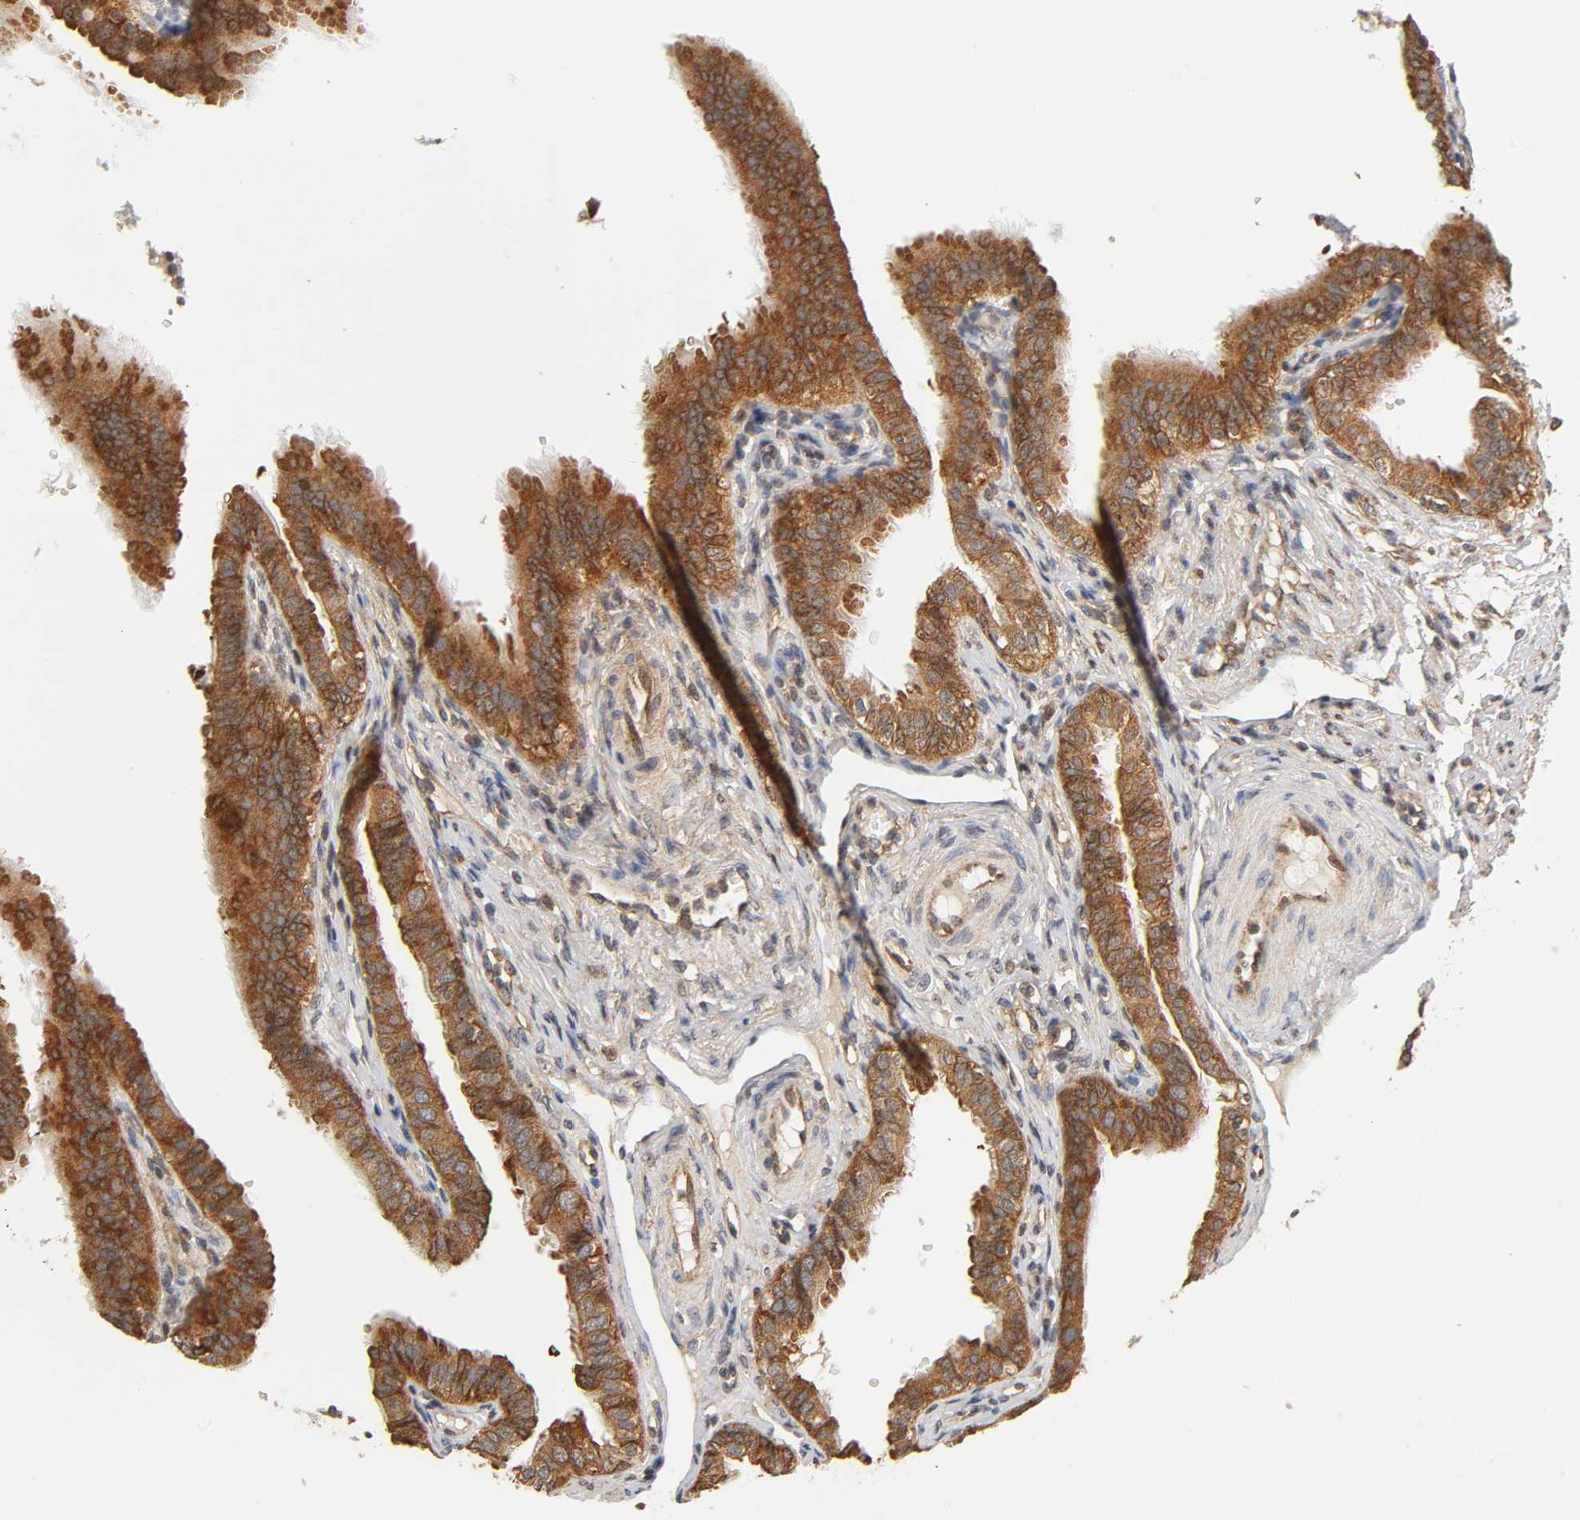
{"staining": {"intensity": "strong", "quantity": ">75%", "location": "cytoplasmic/membranous"}, "tissue": "fallopian tube", "cell_type": "Glandular cells", "image_type": "normal", "snomed": [{"axis": "morphology", "description": "Normal tissue, NOS"}, {"axis": "morphology", "description": "Dermoid, NOS"}, {"axis": "topography", "description": "Fallopian tube"}], "caption": "A photomicrograph showing strong cytoplasmic/membranous expression in about >75% of glandular cells in normal fallopian tube, as visualized by brown immunohistochemical staining.", "gene": "PAFAH1B1", "patient": {"sex": "female", "age": 33}}